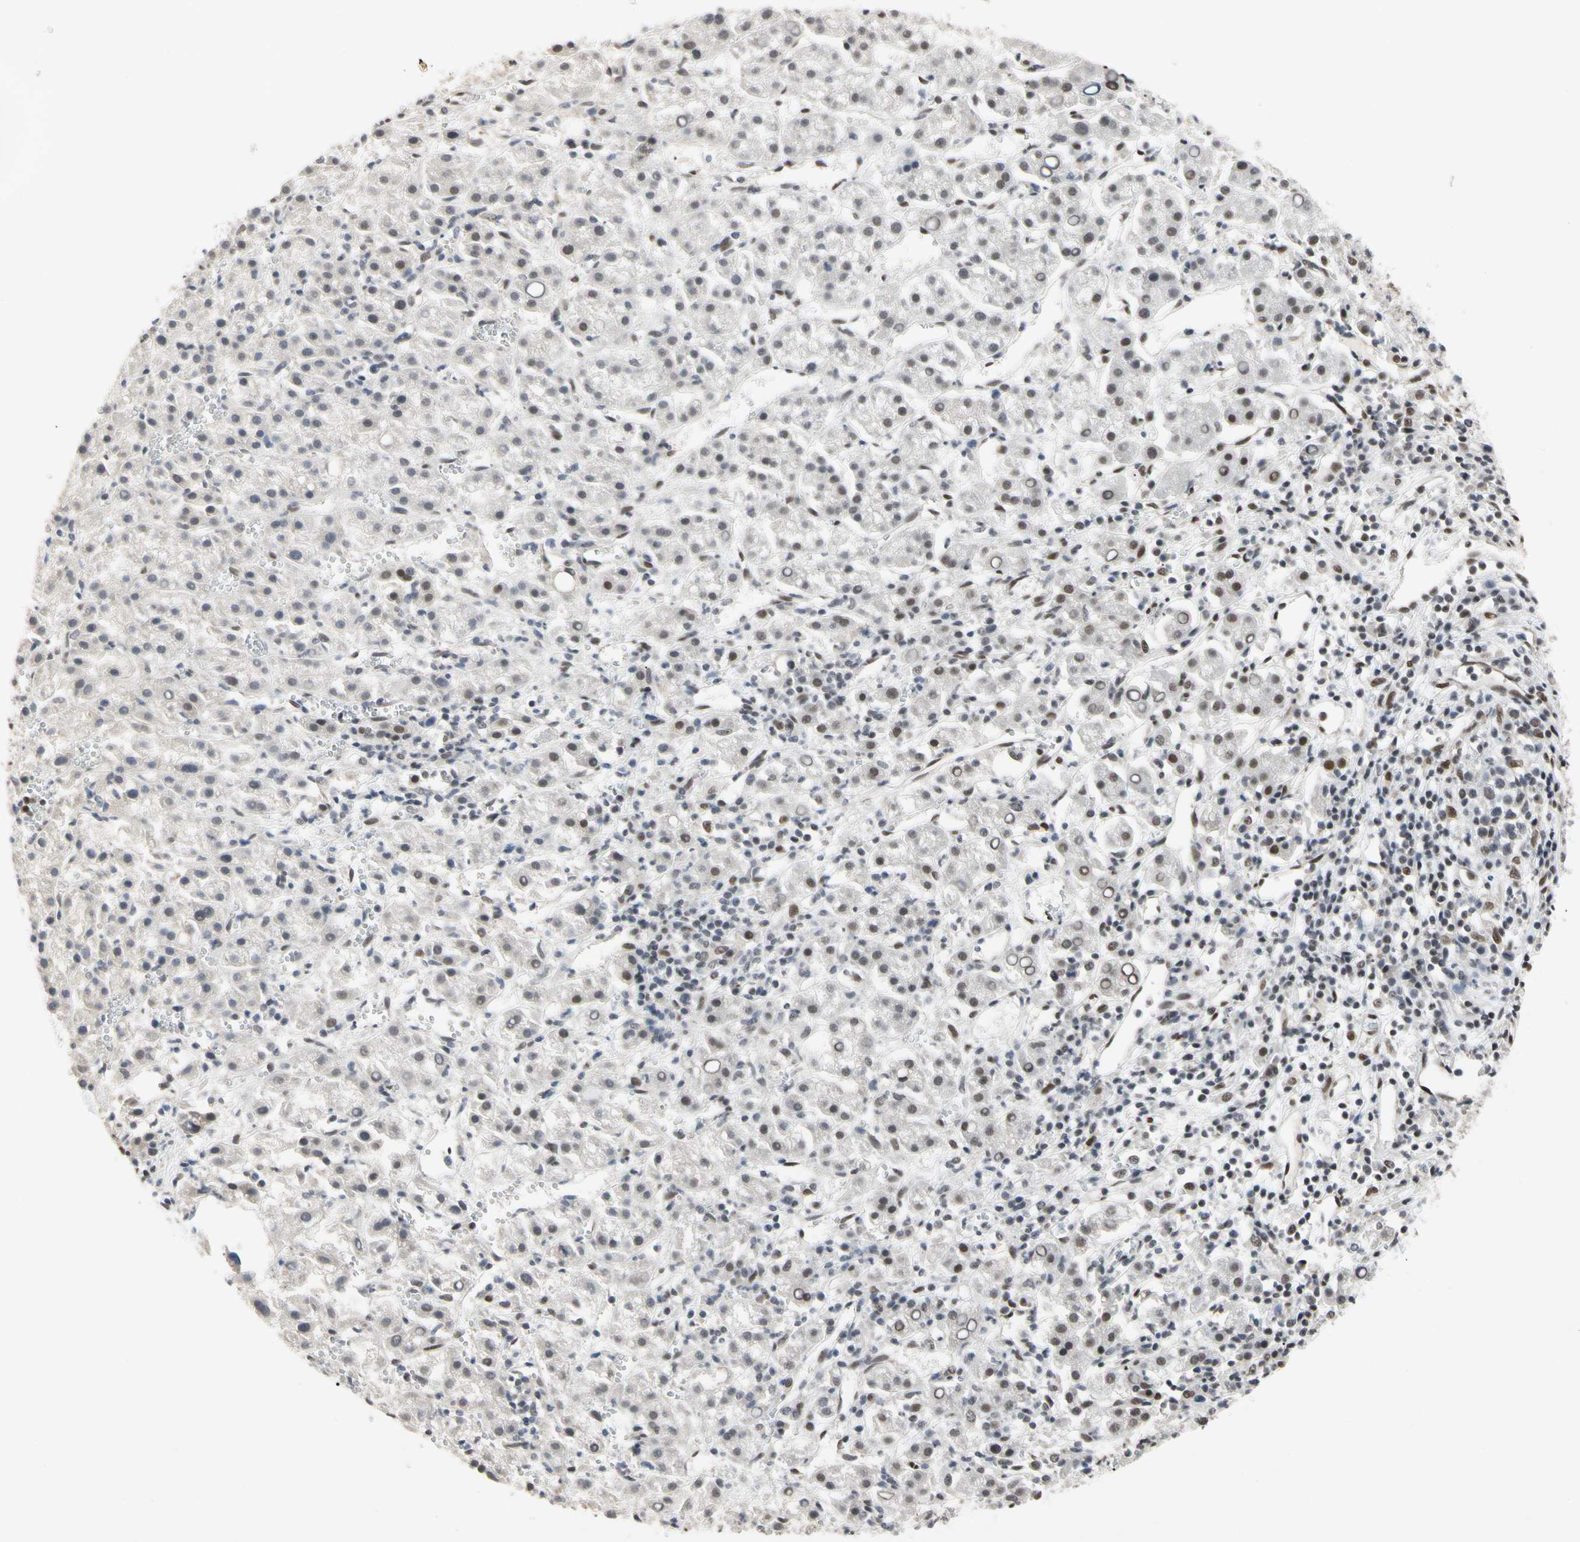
{"staining": {"intensity": "weak", "quantity": "25%-75%", "location": "nuclear"}, "tissue": "liver cancer", "cell_type": "Tumor cells", "image_type": "cancer", "snomed": [{"axis": "morphology", "description": "Carcinoma, Hepatocellular, NOS"}, {"axis": "topography", "description": "Liver"}], "caption": "An image of liver cancer (hepatocellular carcinoma) stained for a protein shows weak nuclear brown staining in tumor cells.", "gene": "FAM98B", "patient": {"sex": "female", "age": 58}}